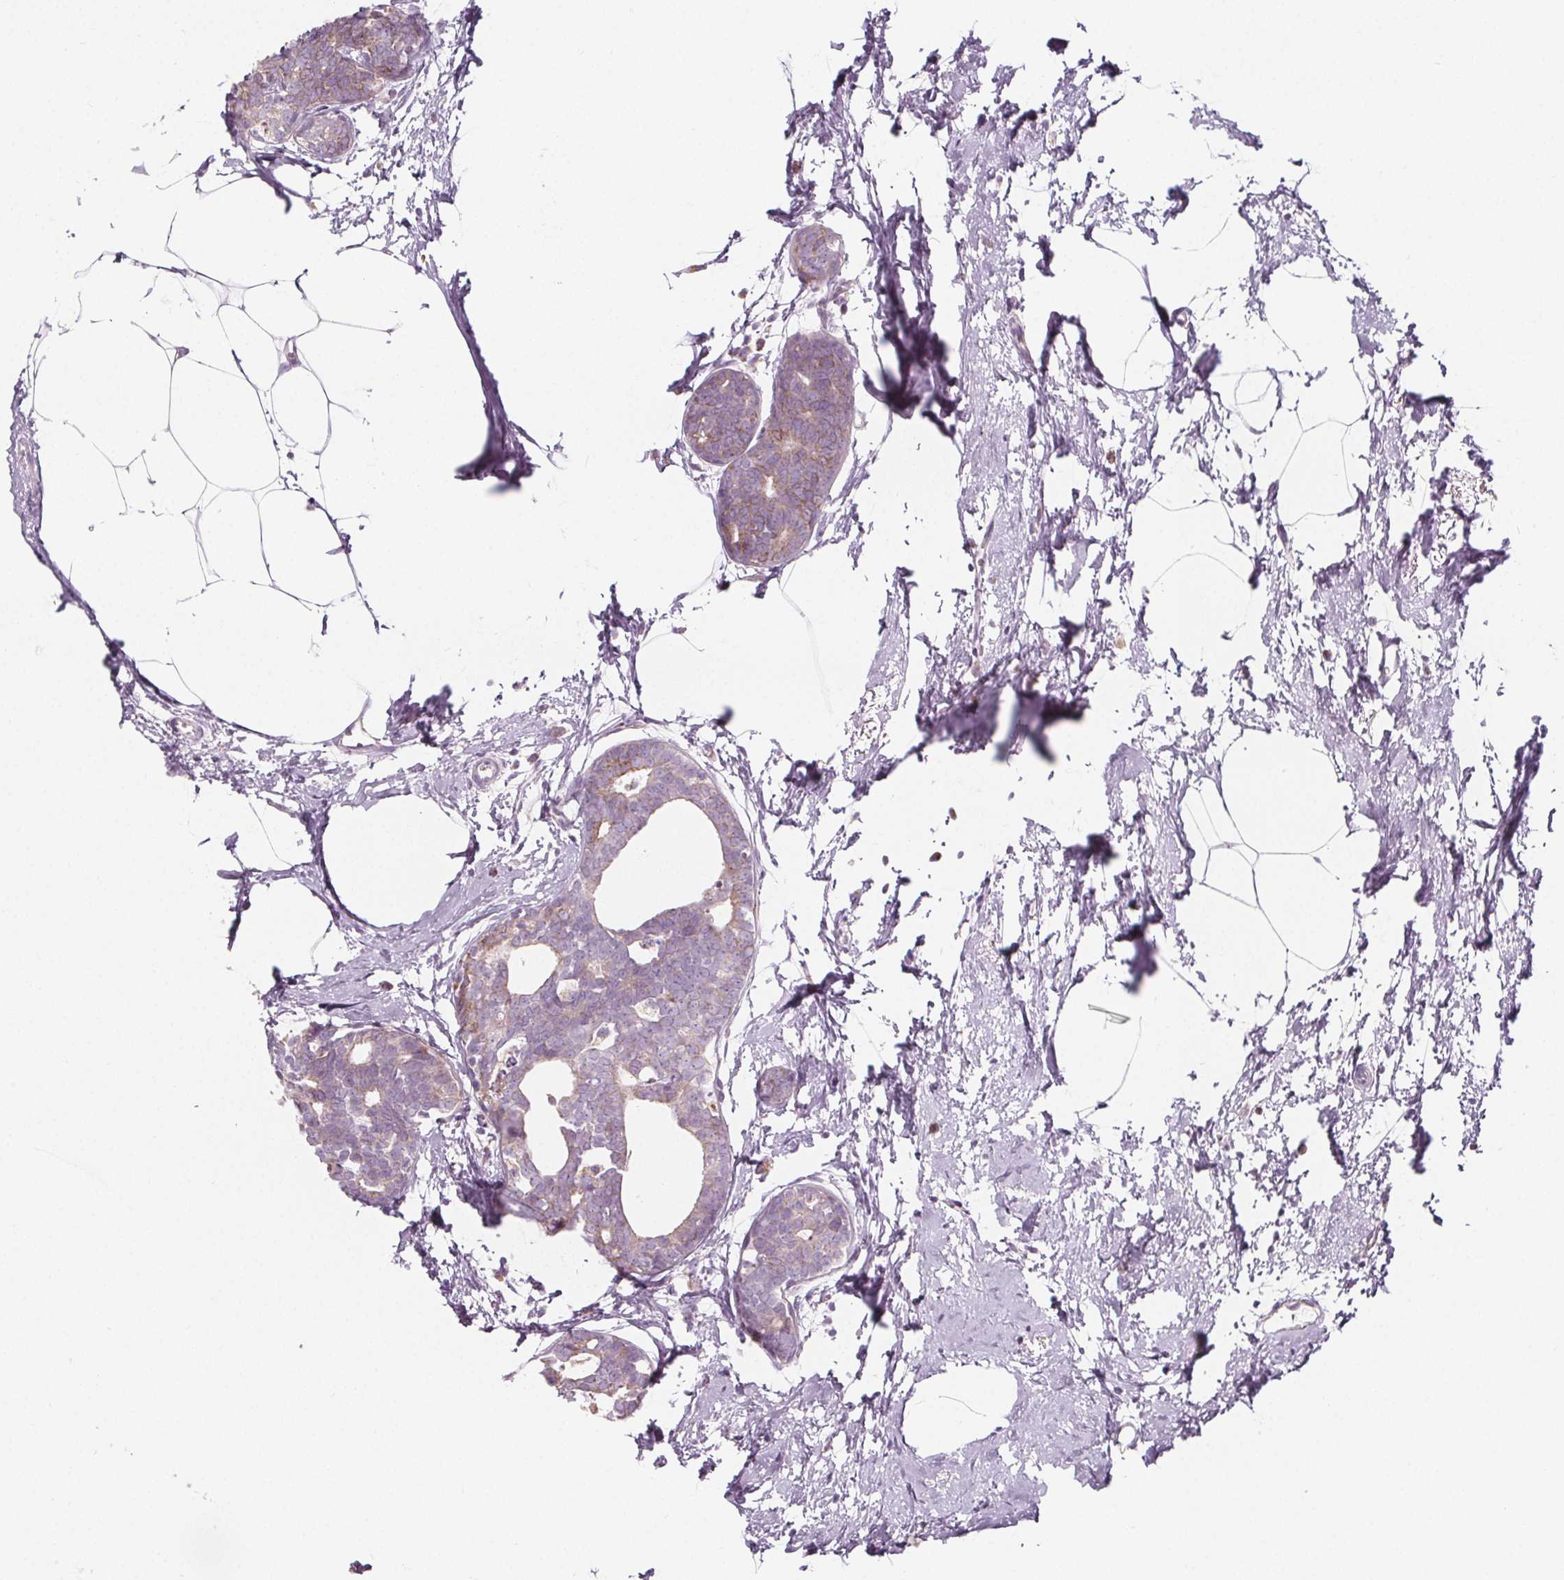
{"staining": {"intensity": "weak", "quantity": "<25%", "location": "cytoplasmic/membranous"}, "tissue": "breast cancer", "cell_type": "Tumor cells", "image_type": "cancer", "snomed": [{"axis": "morphology", "description": "Duct carcinoma"}, {"axis": "topography", "description": "Breast"}], "caption": "Immunohistochemistry (IHC) micrograph of breast infiltrating ductal carcinoma stained for a protein (brown), which demonstrates no staining in tumor cells.", "gene": "IL17C", "patient": {"sex": "female", "age": 40}}